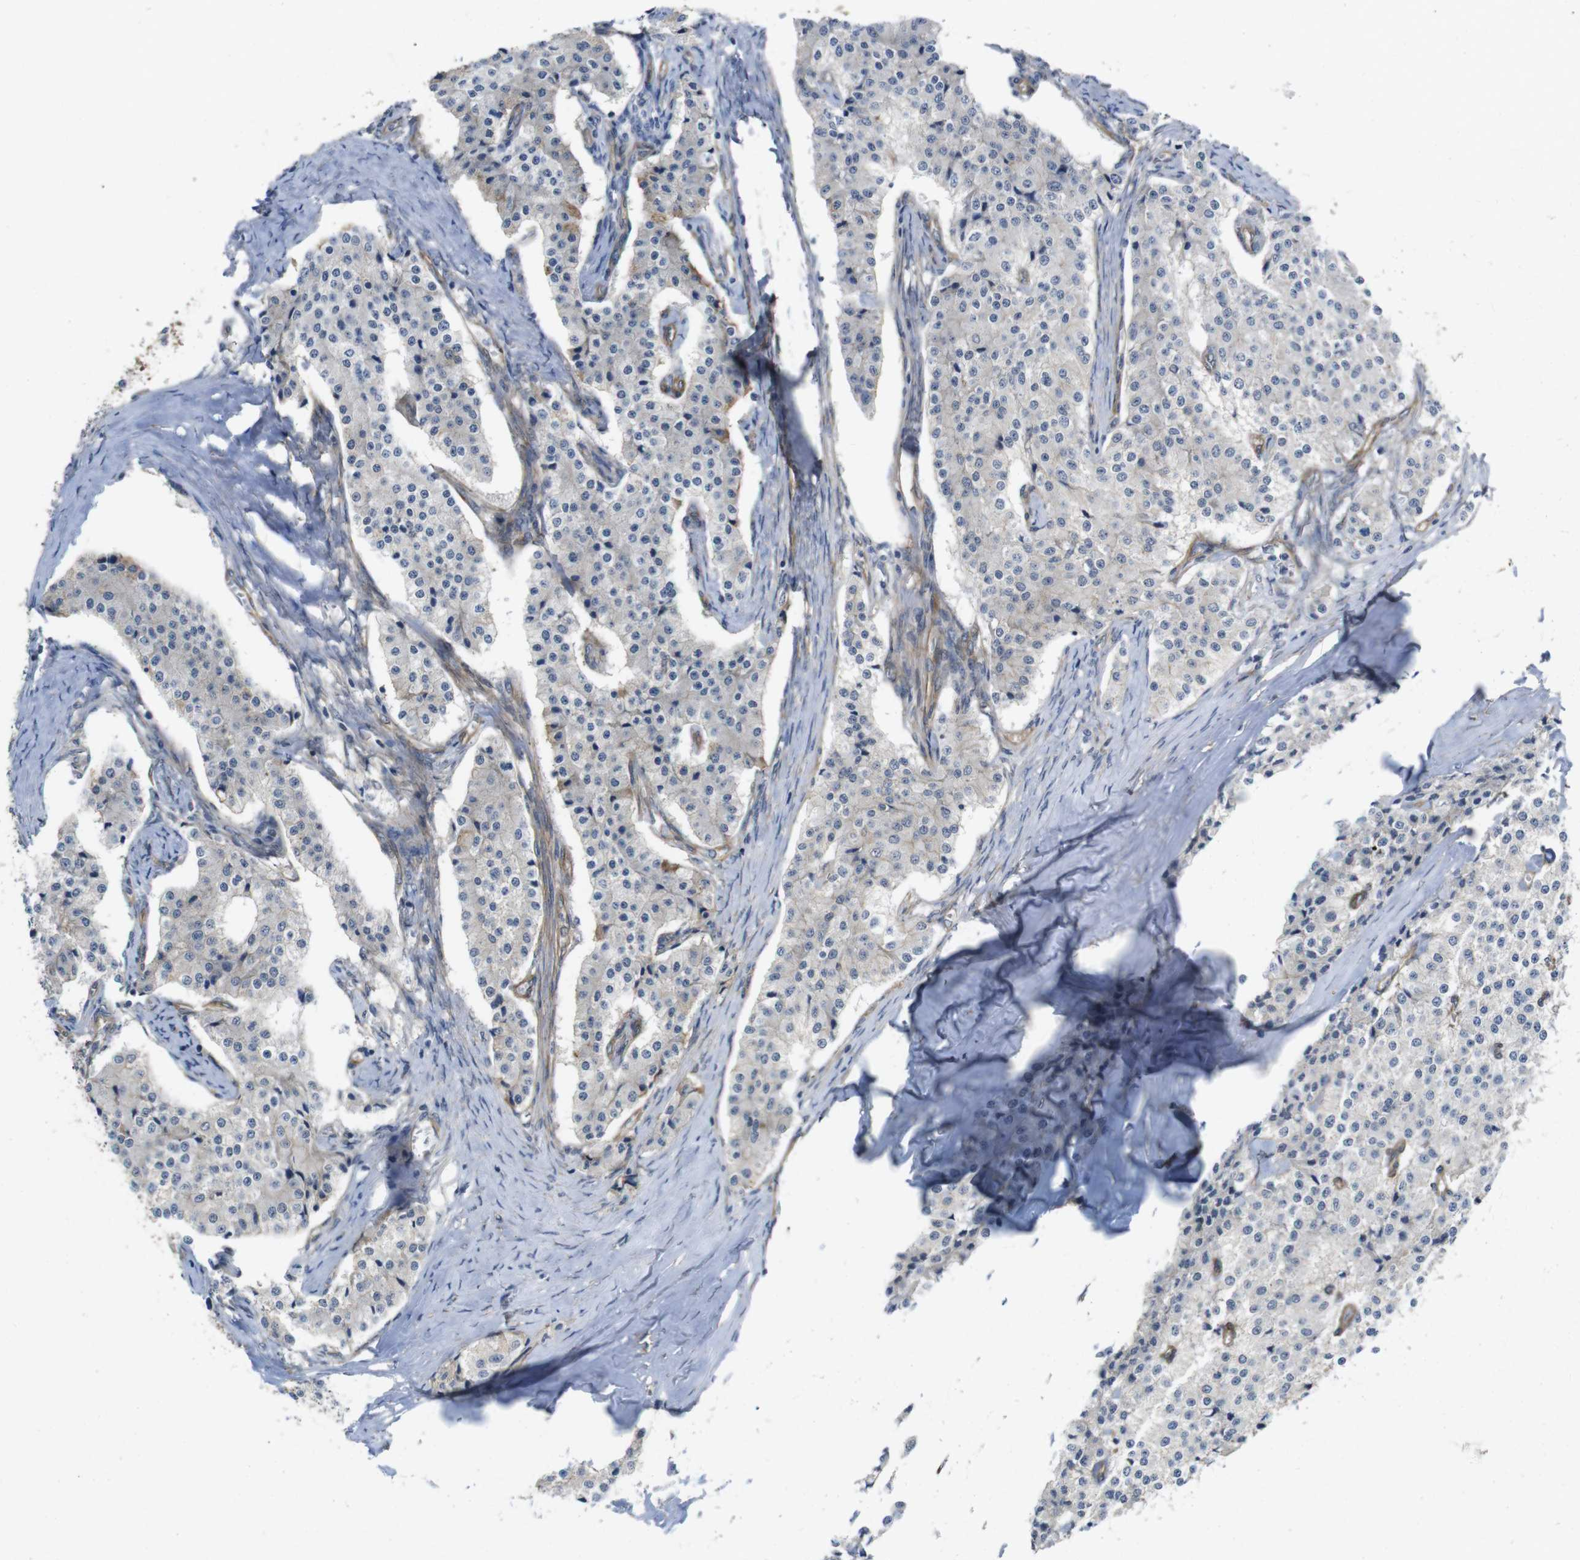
{"staining": {"intensity": "negative", "quantity": "none", "location": "none"}, "tissue": "carcinoid", "cell_type": "Tumor cells", "image_type": "cancer", "snomed": [{"axis": "morphology", "description": "Carcinoid, malignant, NOS"}, {"axis": "topography", "description": "Colon"}], "caption": "Carcinoid stained for a protein using immunohistochemistry displays no expression tumor cells.", "gene": "ZDHHC5", "patient": {"sex": "female", "age": 52}}